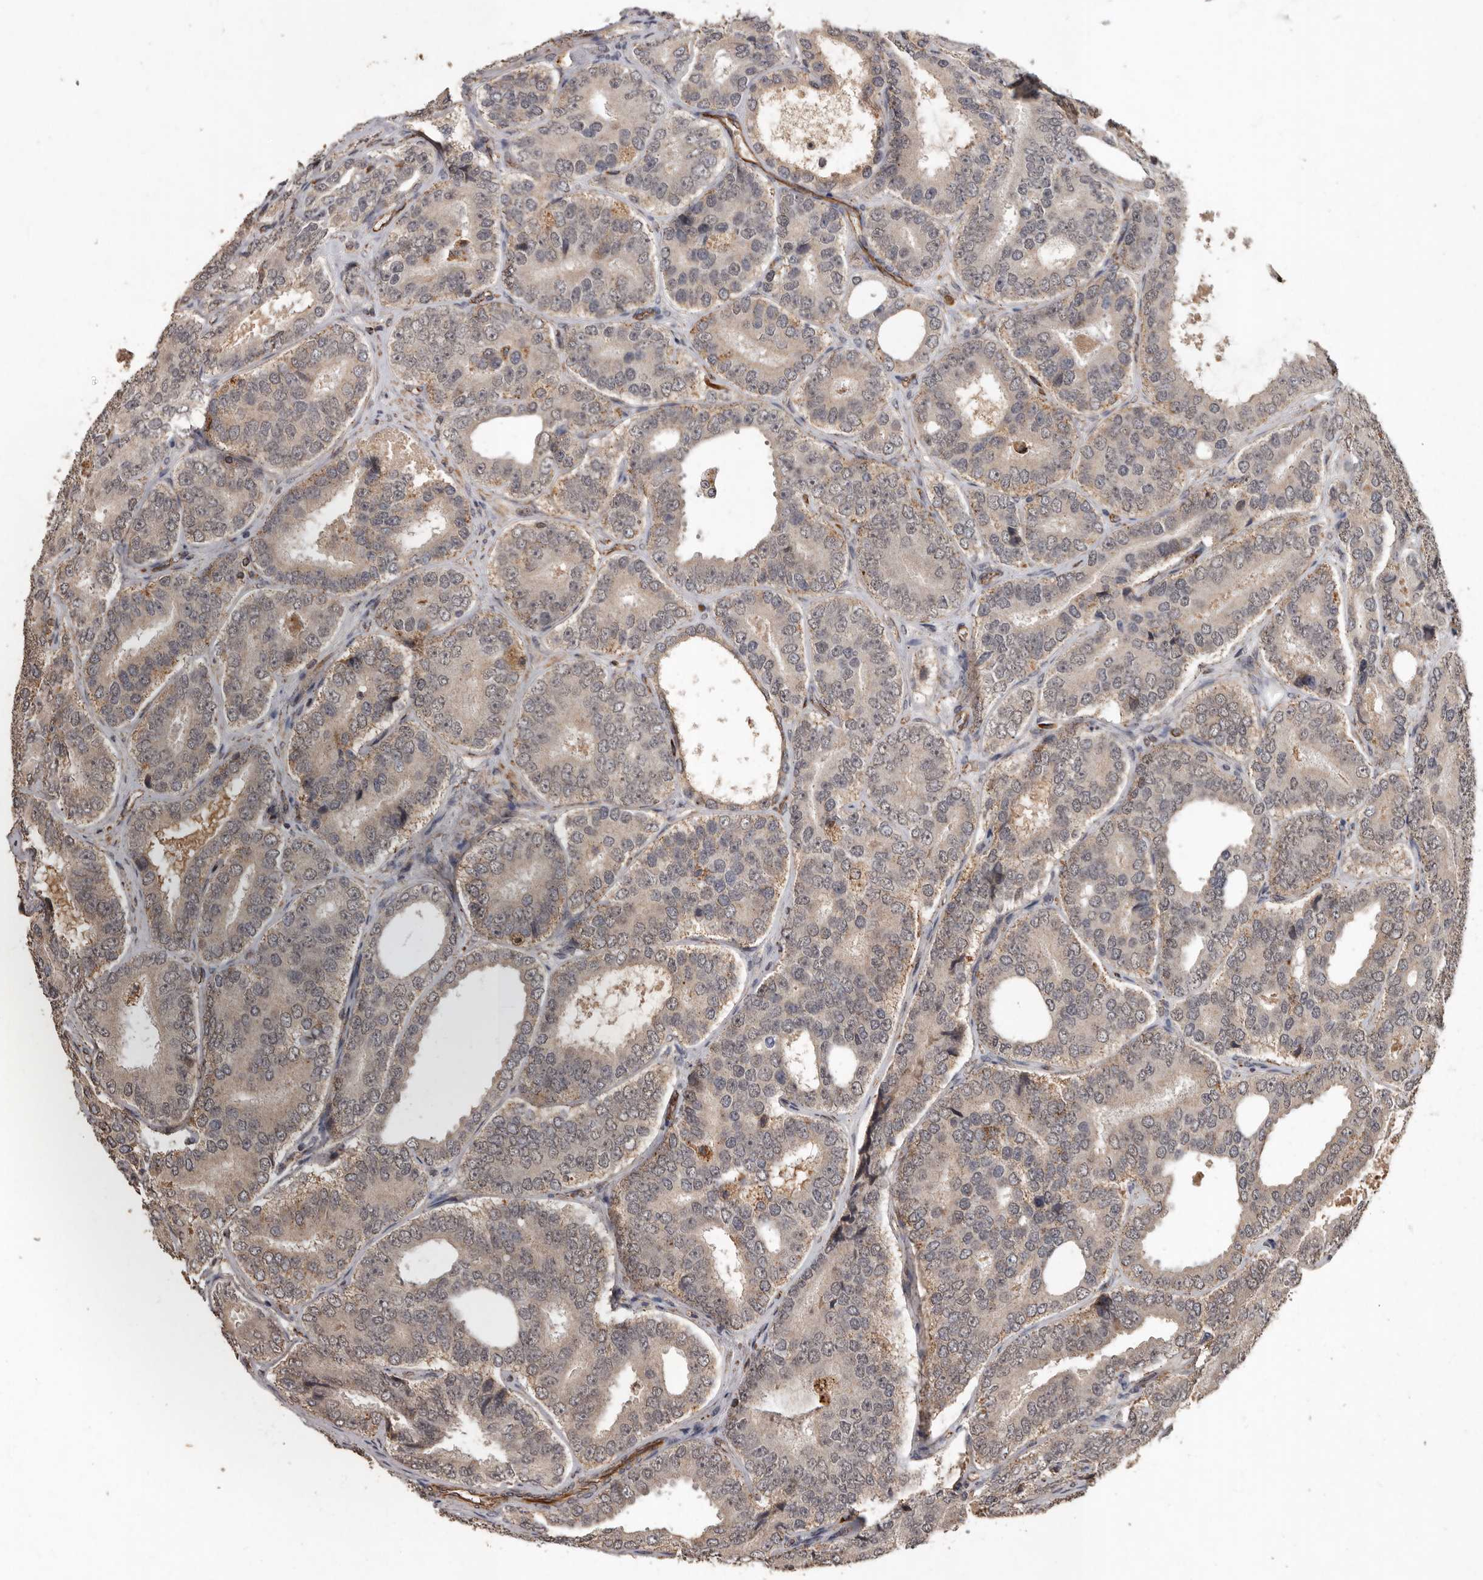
{"staining": {"intensity": "weak", "quantity": "<25%", "location": "cytoplasmic/membranous"}, "tissue": "prostate cancer", "cell_type": "Tumor cells", "image_type": "cancer", "snomed": [{"axis": "morphology", "description": "Adenocarcinoma, High grade"}, {"axis": "topography", "description": "Prostate"}], "caption": "High magnification brightfield microscopy of prostate cancer stained with DAB (brown) and counterstained with hematoxylin (blue): tumor cells show no significant staining.", "gene": "BRAT1", "patient": {"sex": "male", "age": 56}}